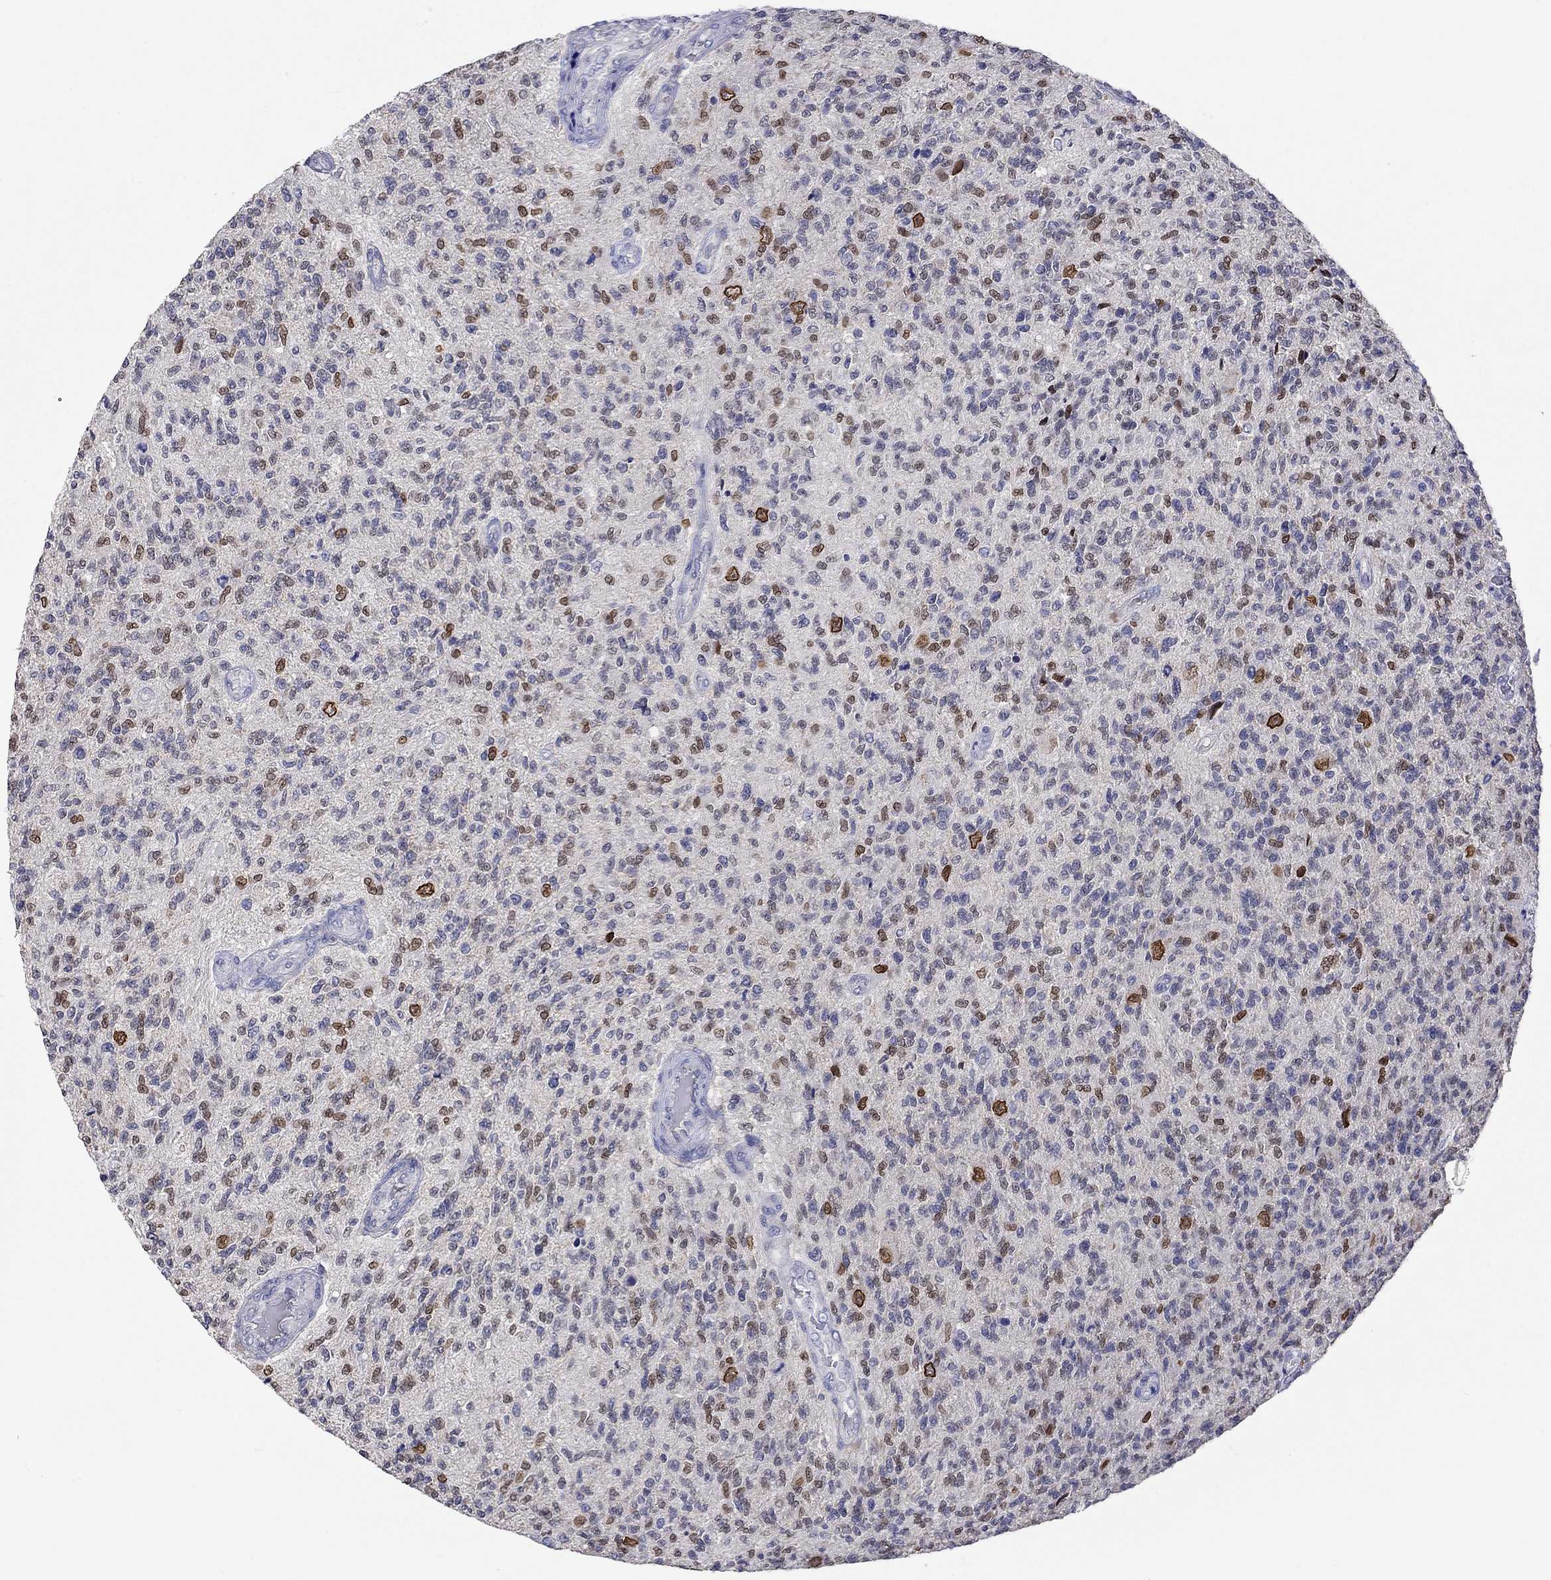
{"staining": {"intensity": "strong", "quantity": "25%-75%", "location": "cytoplasmic/membranous,nuclear"}, "tissue": "glioma", "cell_type": "Tumor cells", "image_type": "cancer", "snomed": [{"axis": "morphology", "description": "Glioma, malignant, High grade"}, {"axis": "topography", "description": "Brain"}], "caption": "Protein staining of glioma tissue exhibits strong cytoplasmic/membranous and nuclear staining in approximately 25%-75% of tumor cells. Nuclei are stained in blue.", "gene": "LRFN4", "patient": {"sex": "male", "age": 56}}